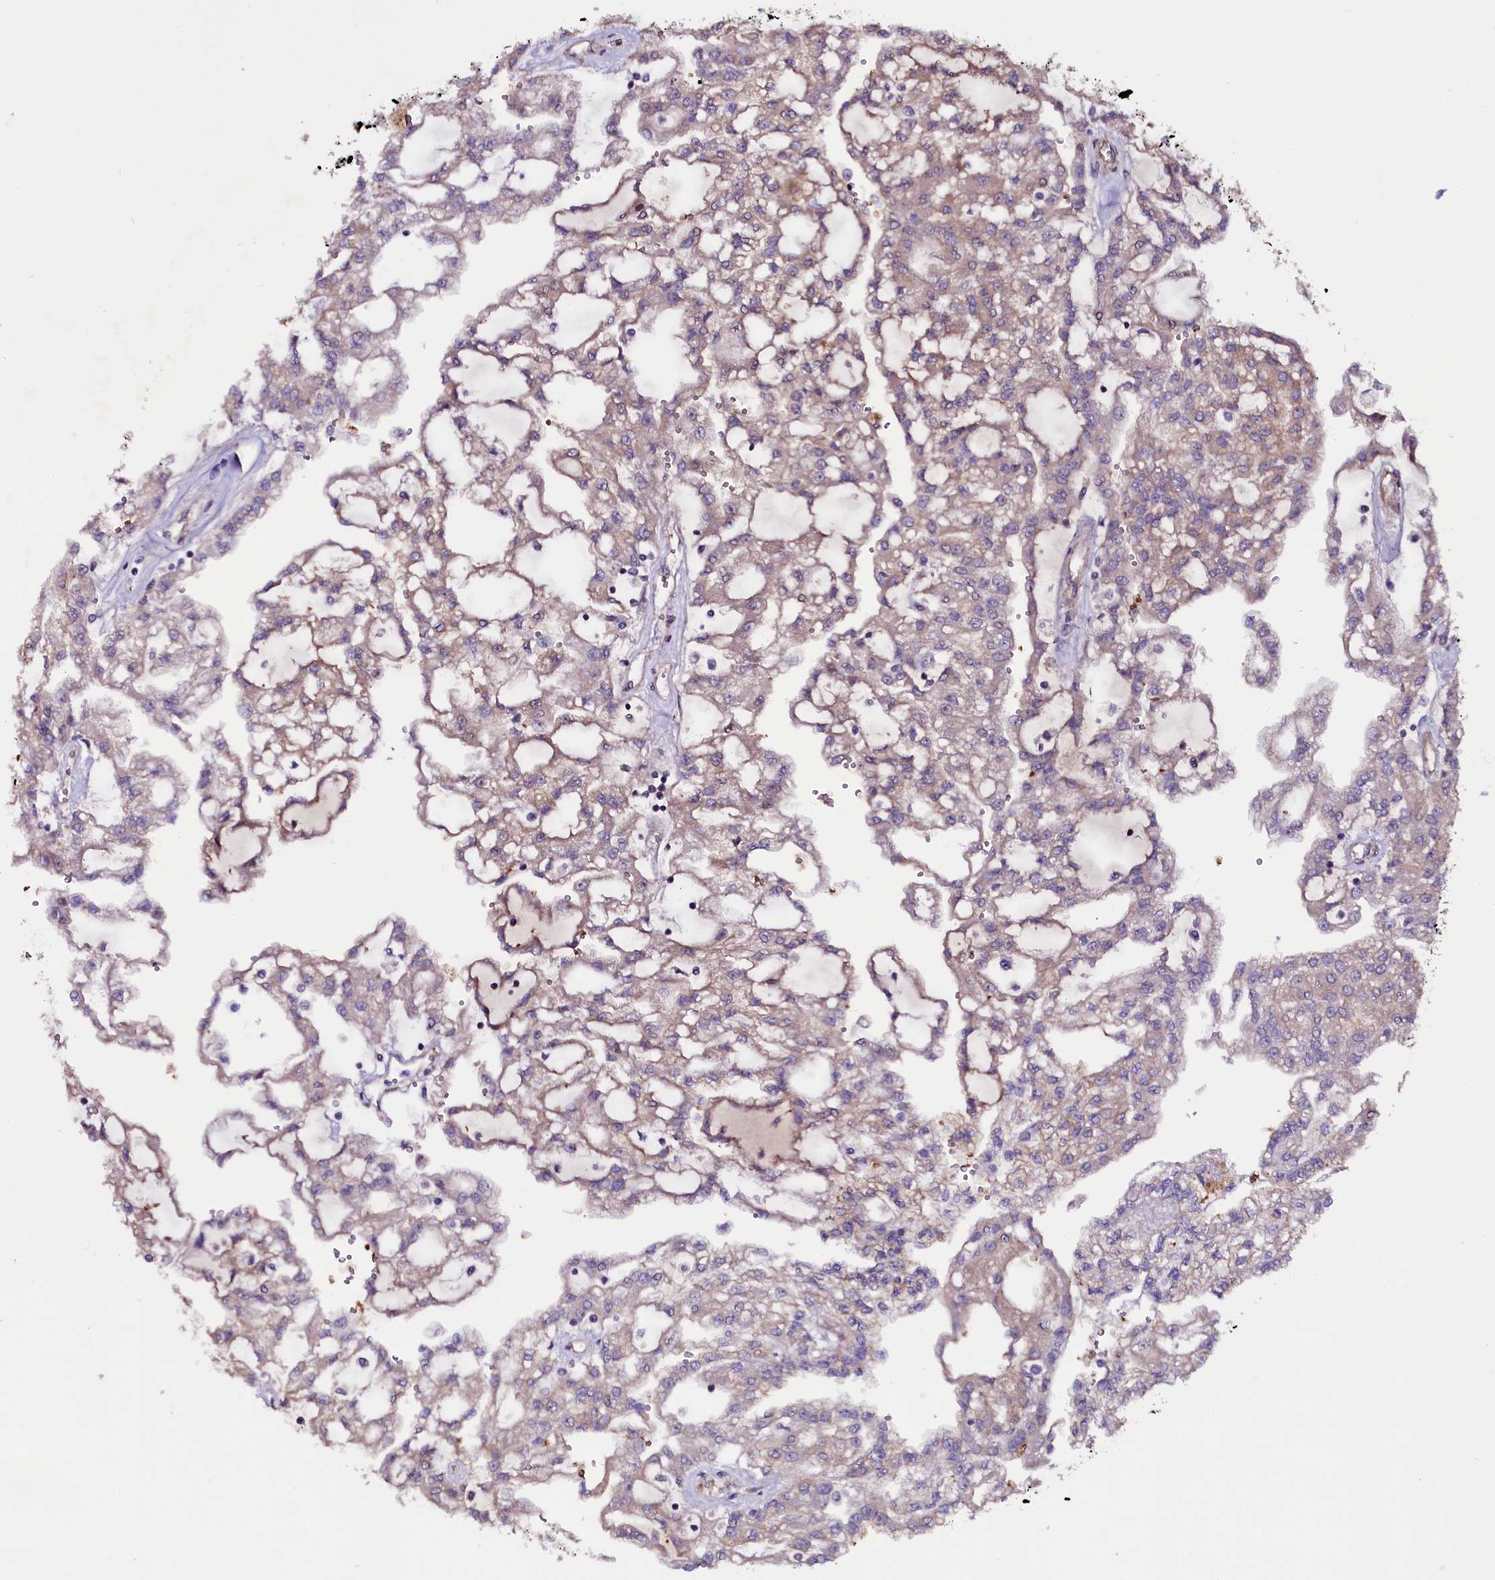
{"staining": {"intensity": "weak", "quantity": "<25%", "location": "cytoplasmic/membranous"}, "tissue": "renal cancer", "cell_type": "Tumor cells", "image_type": "cancer", "snomed": [{"axis": "morphology", "description": "Adenocarcinoma, NOS"}, {"axis": "topography", "description": "Kidney"}], "caption": "Immunohistochemistry of human adenocarcinoma (renal) displays no staining in tumor cells. (DAB immunohistochemistry visualized using brightfield microscopy, high magnification).", "gene": "MEX3C", "patient": {"sex": "male", "age": 63}}